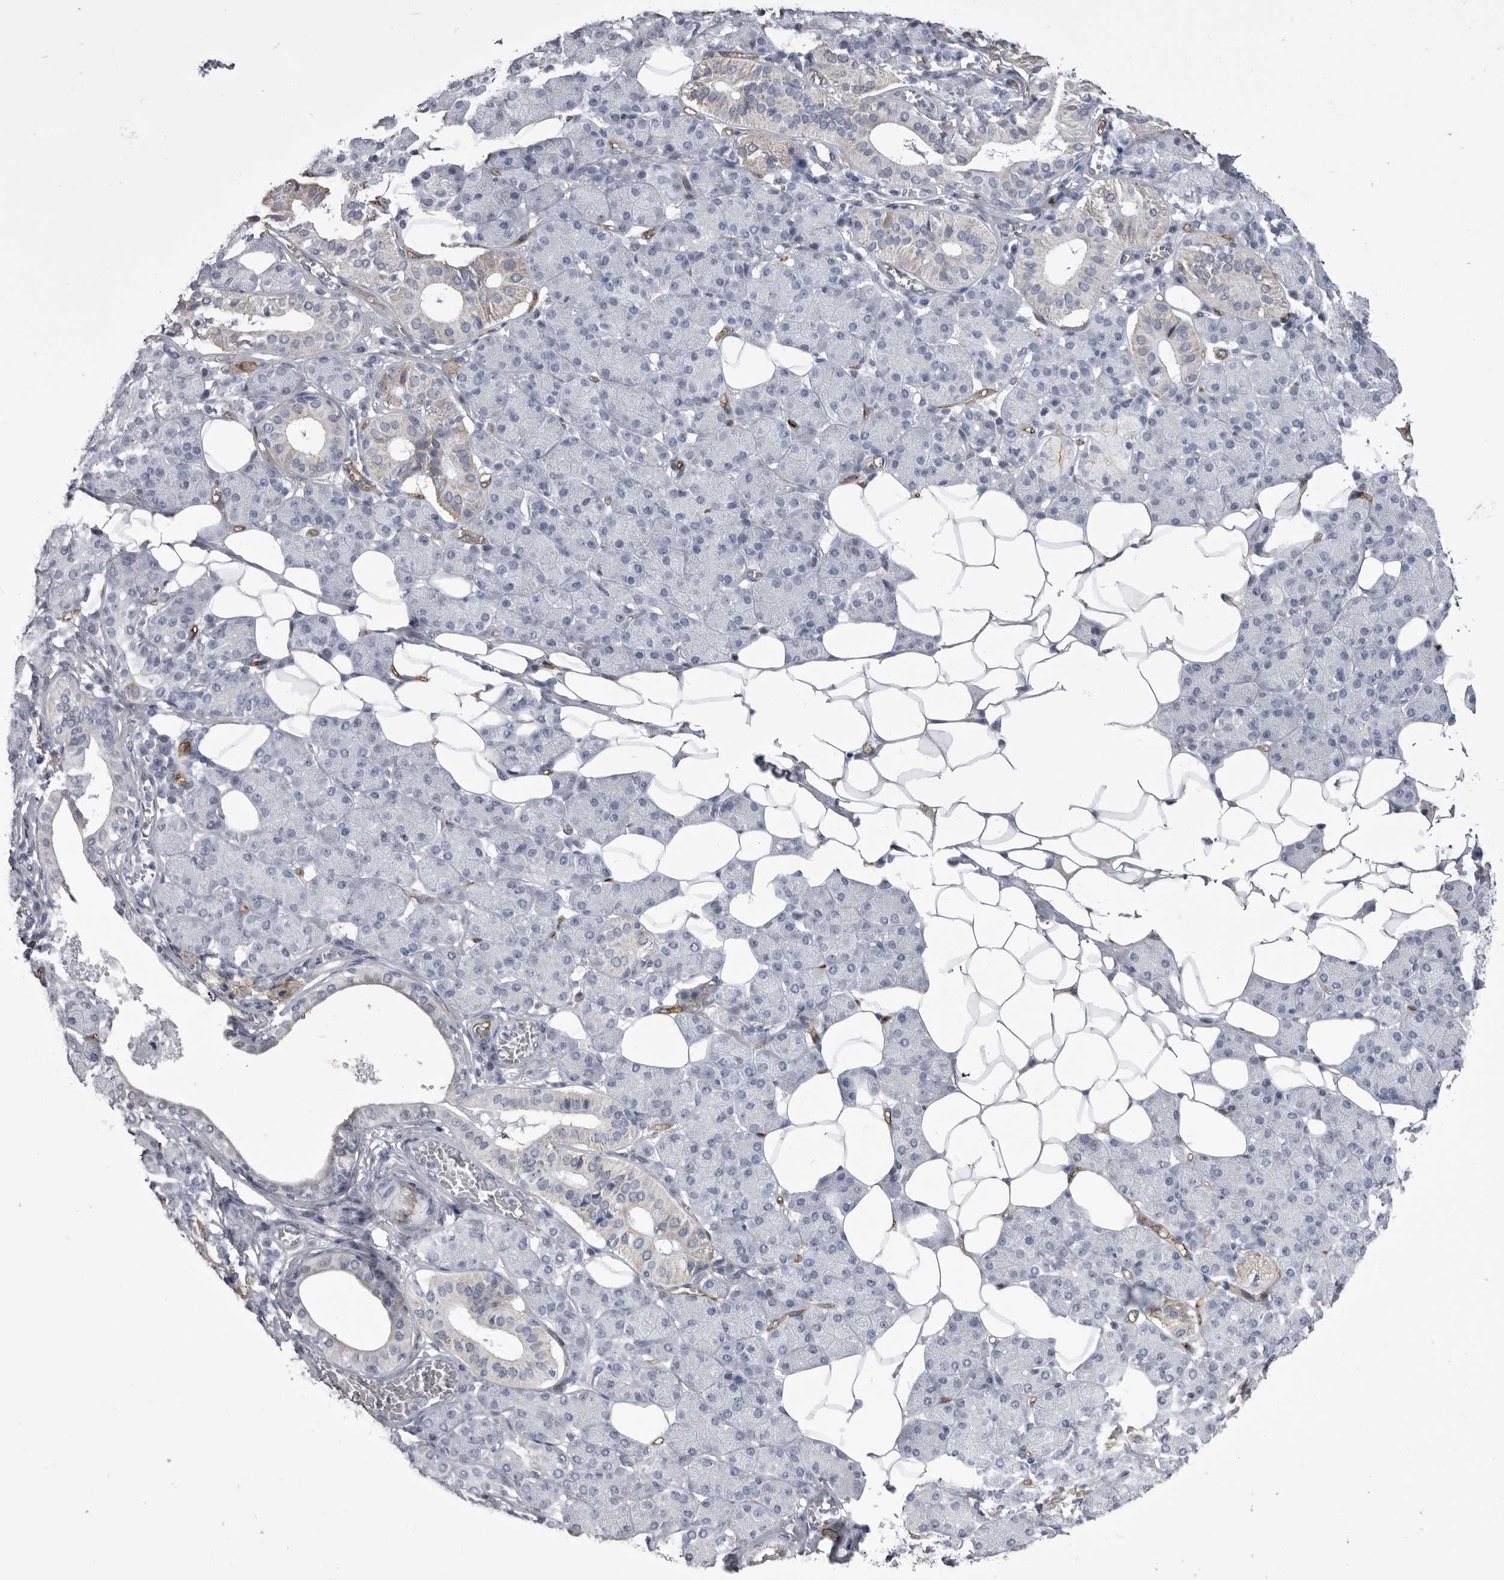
{"staining": {"intensity": "weak", "quantity": "<25%", "location": "cytoplasmic/membranous"}, "tissue": "salivary gland", "cell_type": "Glandular cells", "image_type": "normal", "snomed": [{"axis": "morphology", "description": "Normal tissue, NOS"}, {"axis": "topography", "description": "Salivary gland"}], "caption": "DAB (3,3'-diaminobenzidine) immunohistochemical staining of unremarkable human salivary gland reveals no significant positivity in glandular cells. (DAB immunohistochemistry (IHC) visualized using brightfield microscopy, high magnification).", "gene": "OPLAH", "patient": {"sex": "female", "age": 33}}